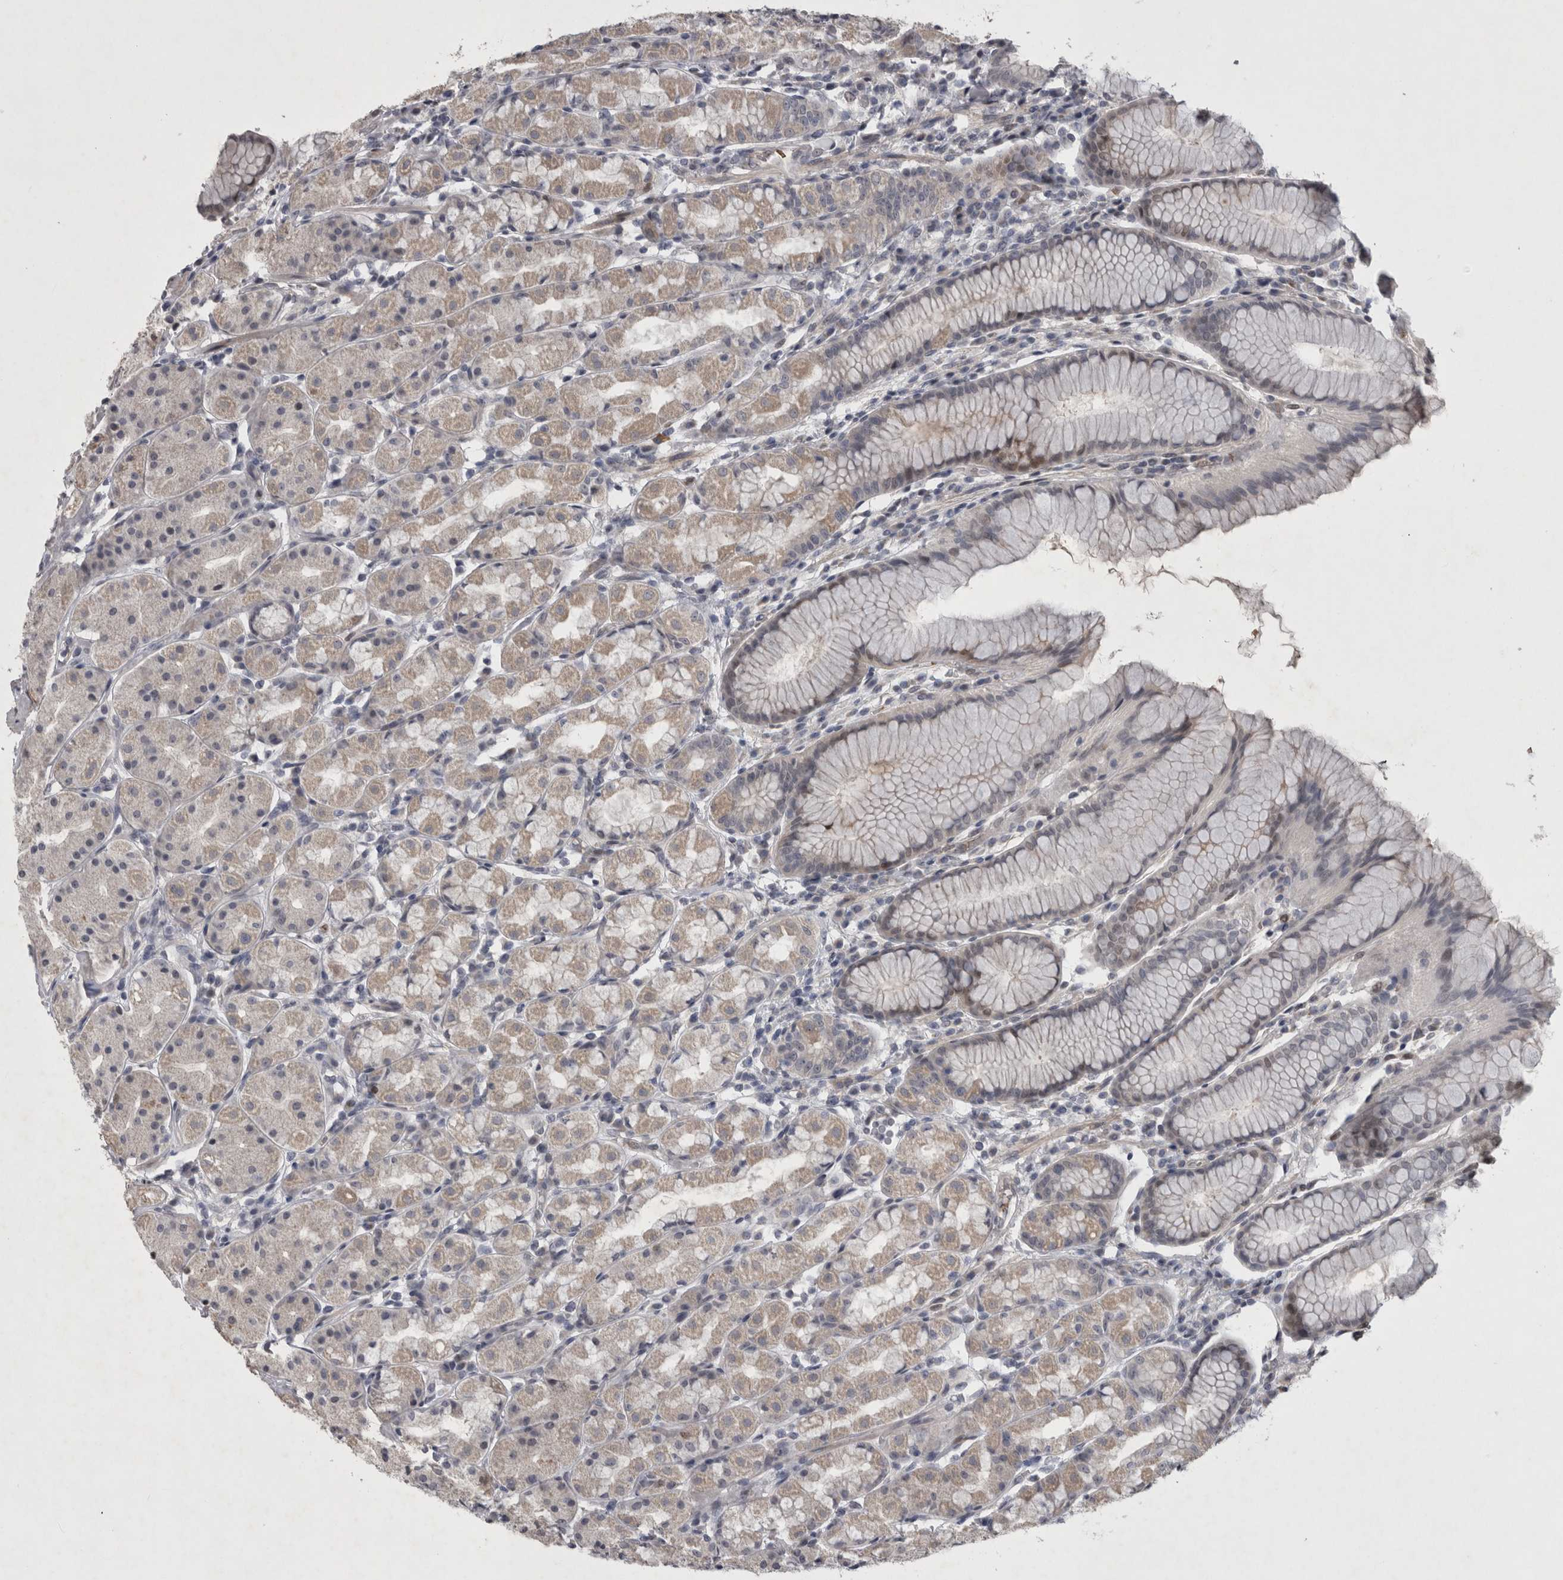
{"staining": {"intensity": "weak", "quantity": "<25%", "location": "cytoplasmic/membranous"}, "tissue": "stomach", "cell_type": "Glandular cells", "image_type": "normal", "snomed": [{"axis": "morphology", "description": "Normal tissue, NOS"}, {"axis": "topography", "description": "Stomach, lower"}], "caption": "Immunohistochemical staining of benign stomach displays no significant staining in glandular cells.", "gene": "IFI44", "patient": {"sex": "female", "age": 56}}